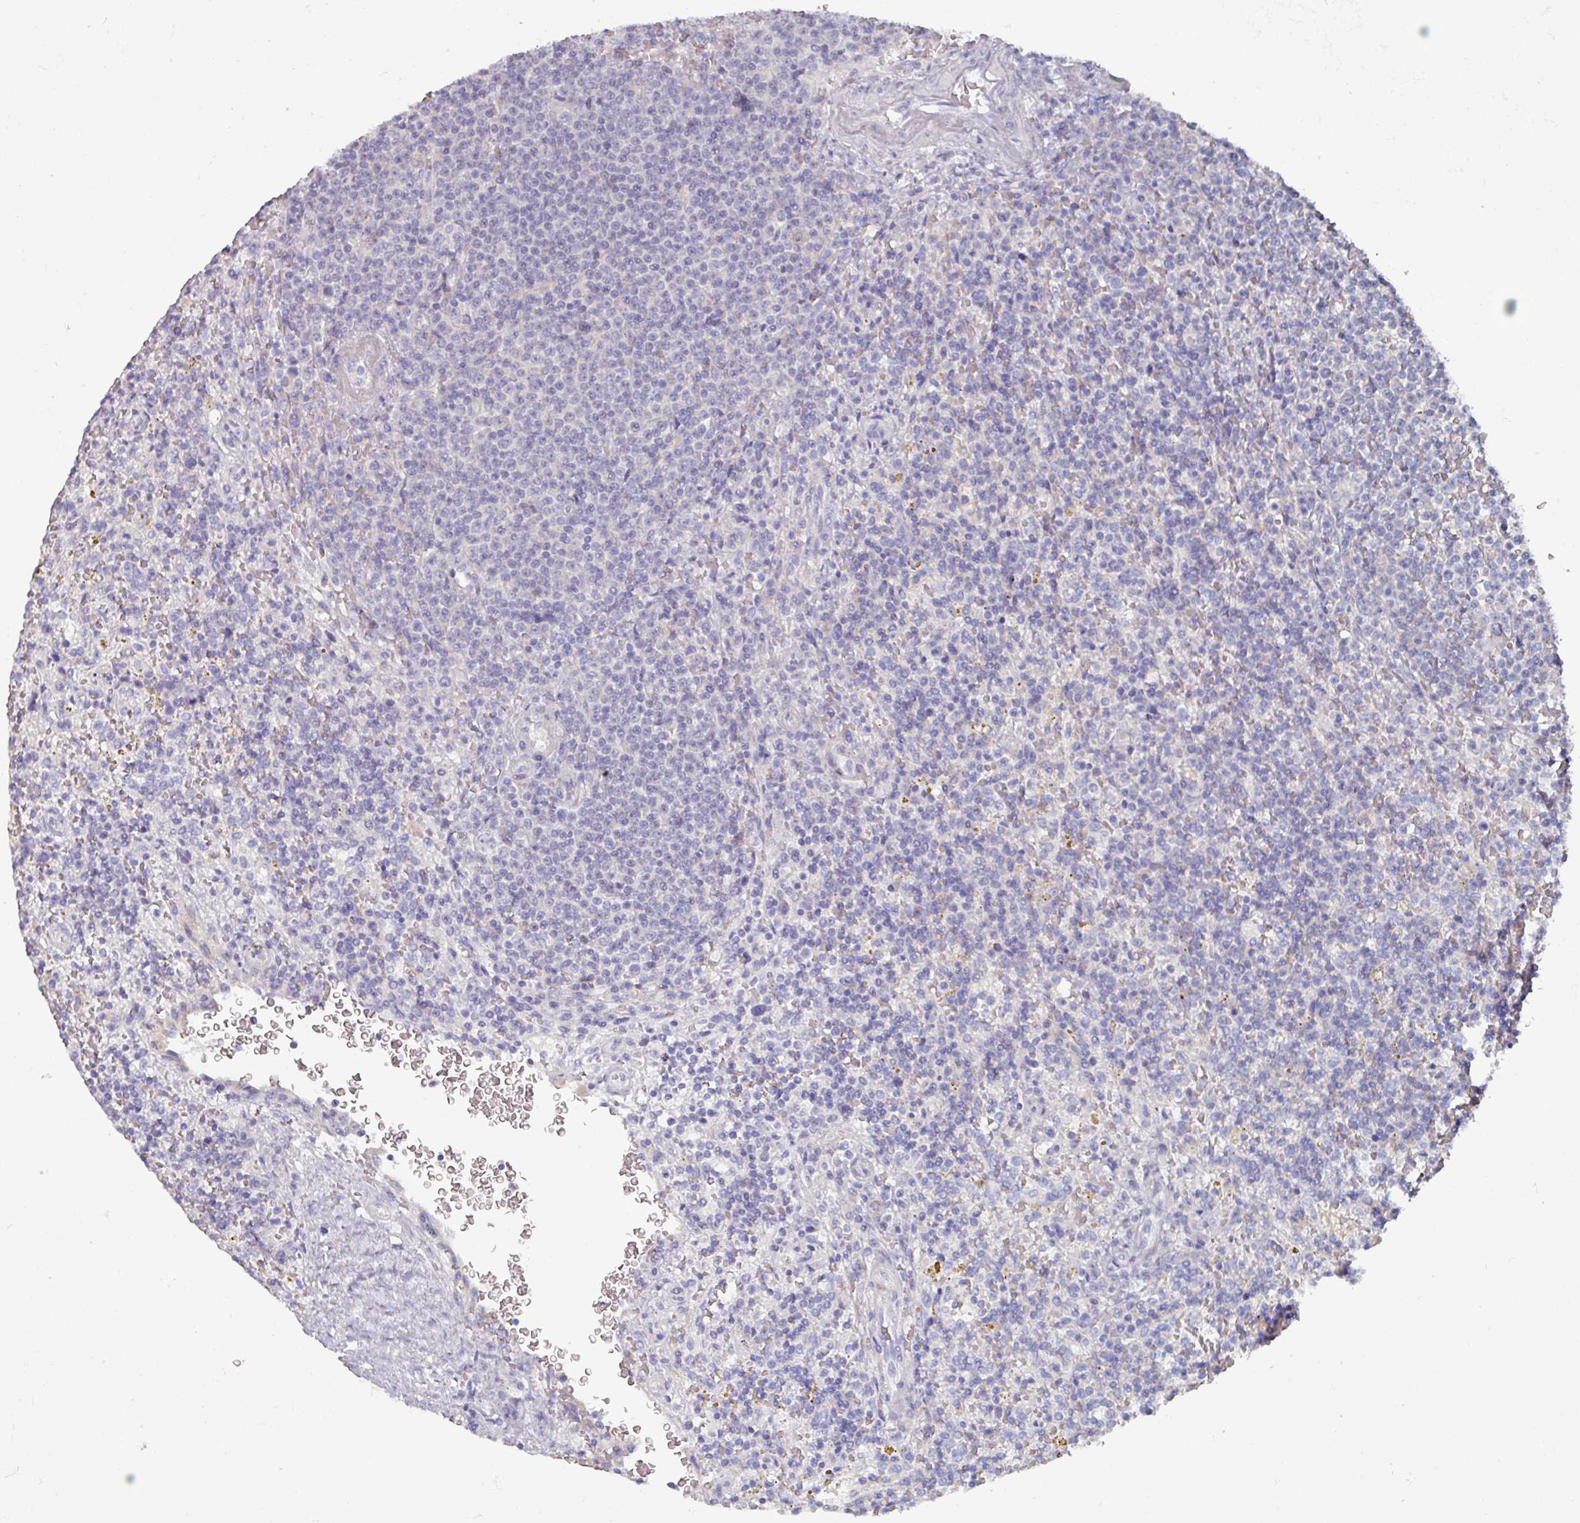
{"staining": {"intensity": "negative", "quantity": "none", "location": "none"}, "tissue": "lymphoma", "cell_type": "Tumor cells", "image_type": "cancer", "snomed": [{"axis": "morphology", "description": "Malignant lymphoma, non-Hodgkin's type, Low grade"}, {"axis": "topography", "description": "Spleen"}], "caption": "High power microscopy micrograph of an immunohistochemistry (IHC) micrograph of lymphoma, revealing no significant positivity in tumor cells.", "gene": "NT5C1A", "patient": {"sex": "male", "age": 67}}